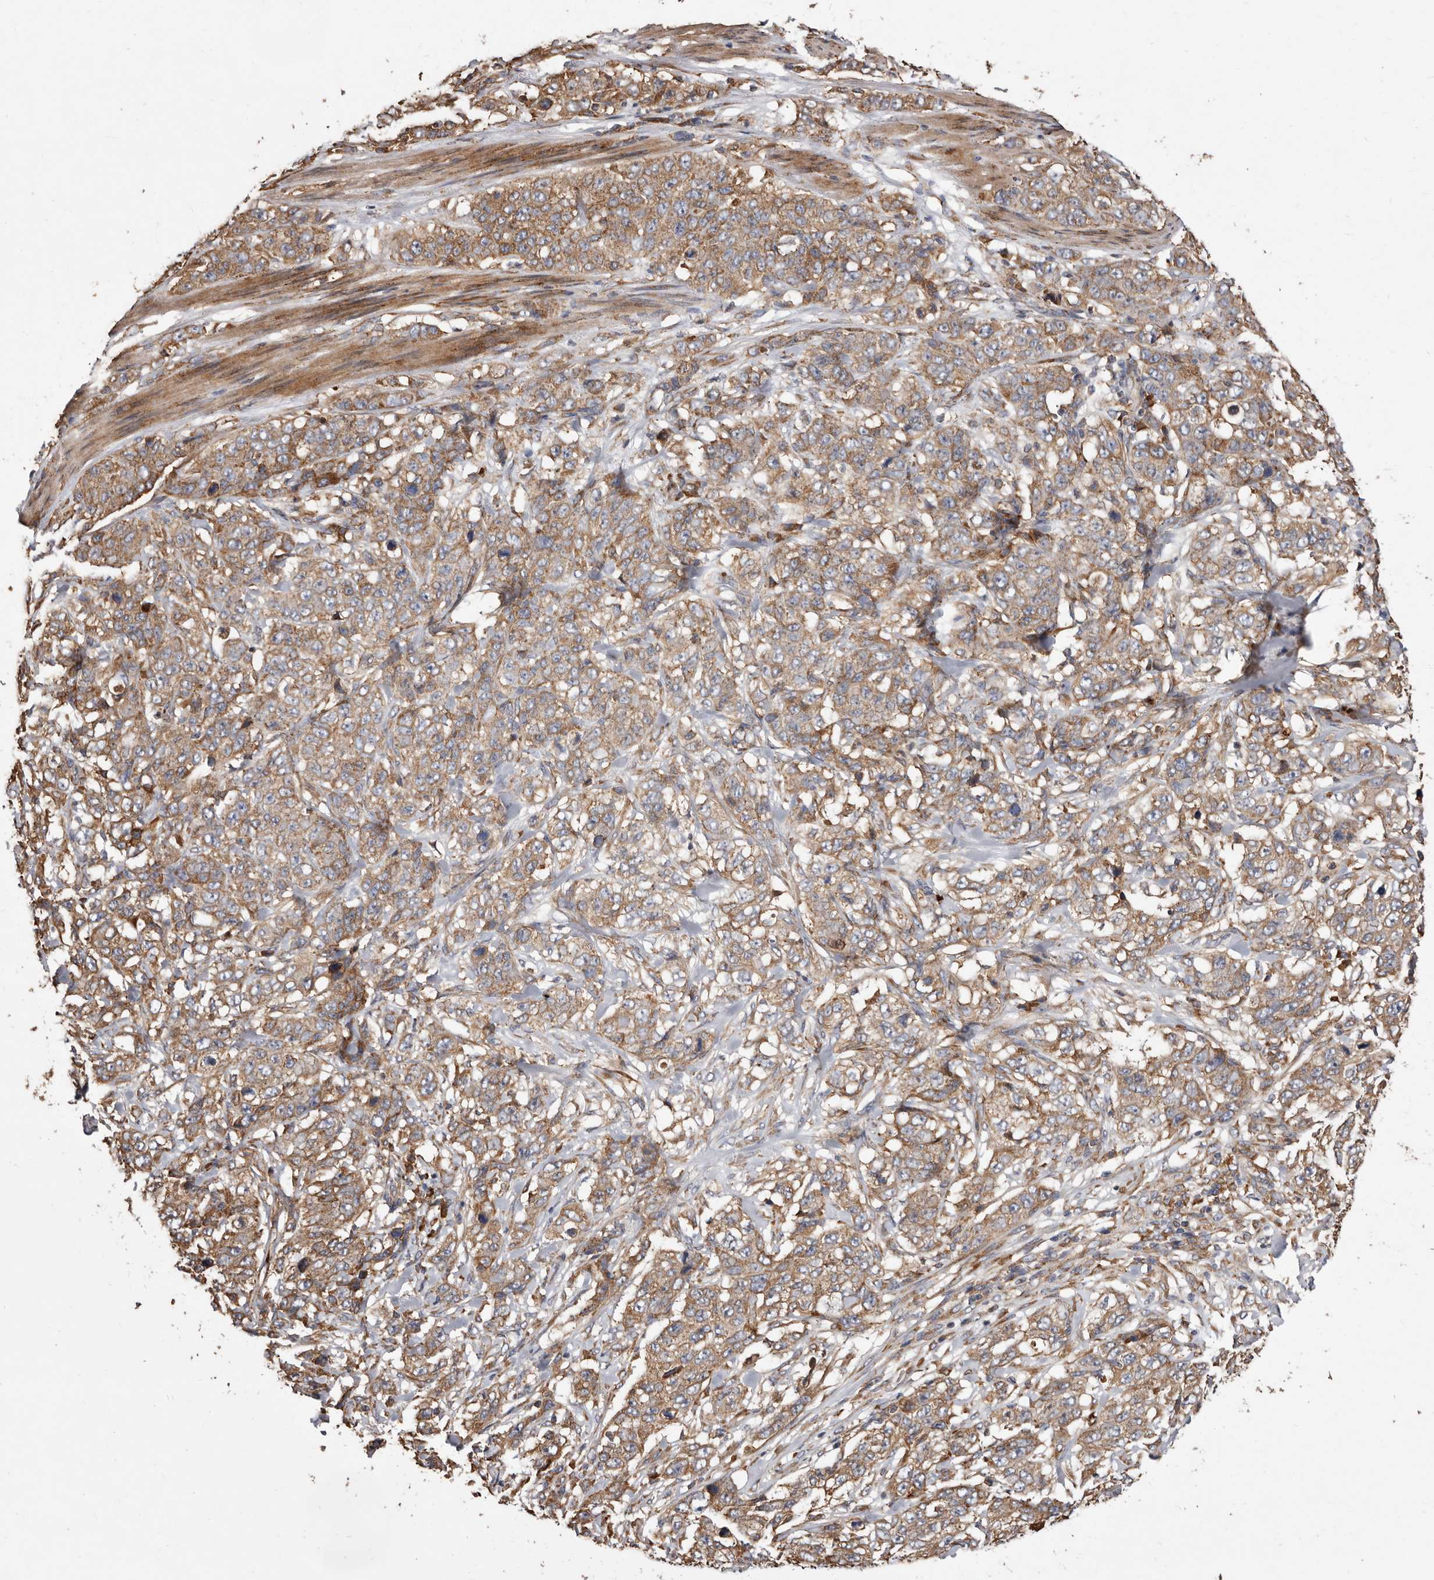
{"staining": {"intensity": "moderate", "quantity": ">75%", "location": "cytoplasmic/membranous"}, "tissue": "stomach cancer", "cell_type": "Tumor cells", "image_type": "cancer", "snomed": [{"axis": "morphology", "description": "Adenocarcinoma, NOS"}, {"axis": "topography", "description": "Stomach"}], "caption": "Moderate cytoplasmic/membranous positivity is identified in approximately >75% of tumor cells in stomach adenocarcinoma.", "gene": "STEAP2", "patient": {"sex": "male", "age": 48}}